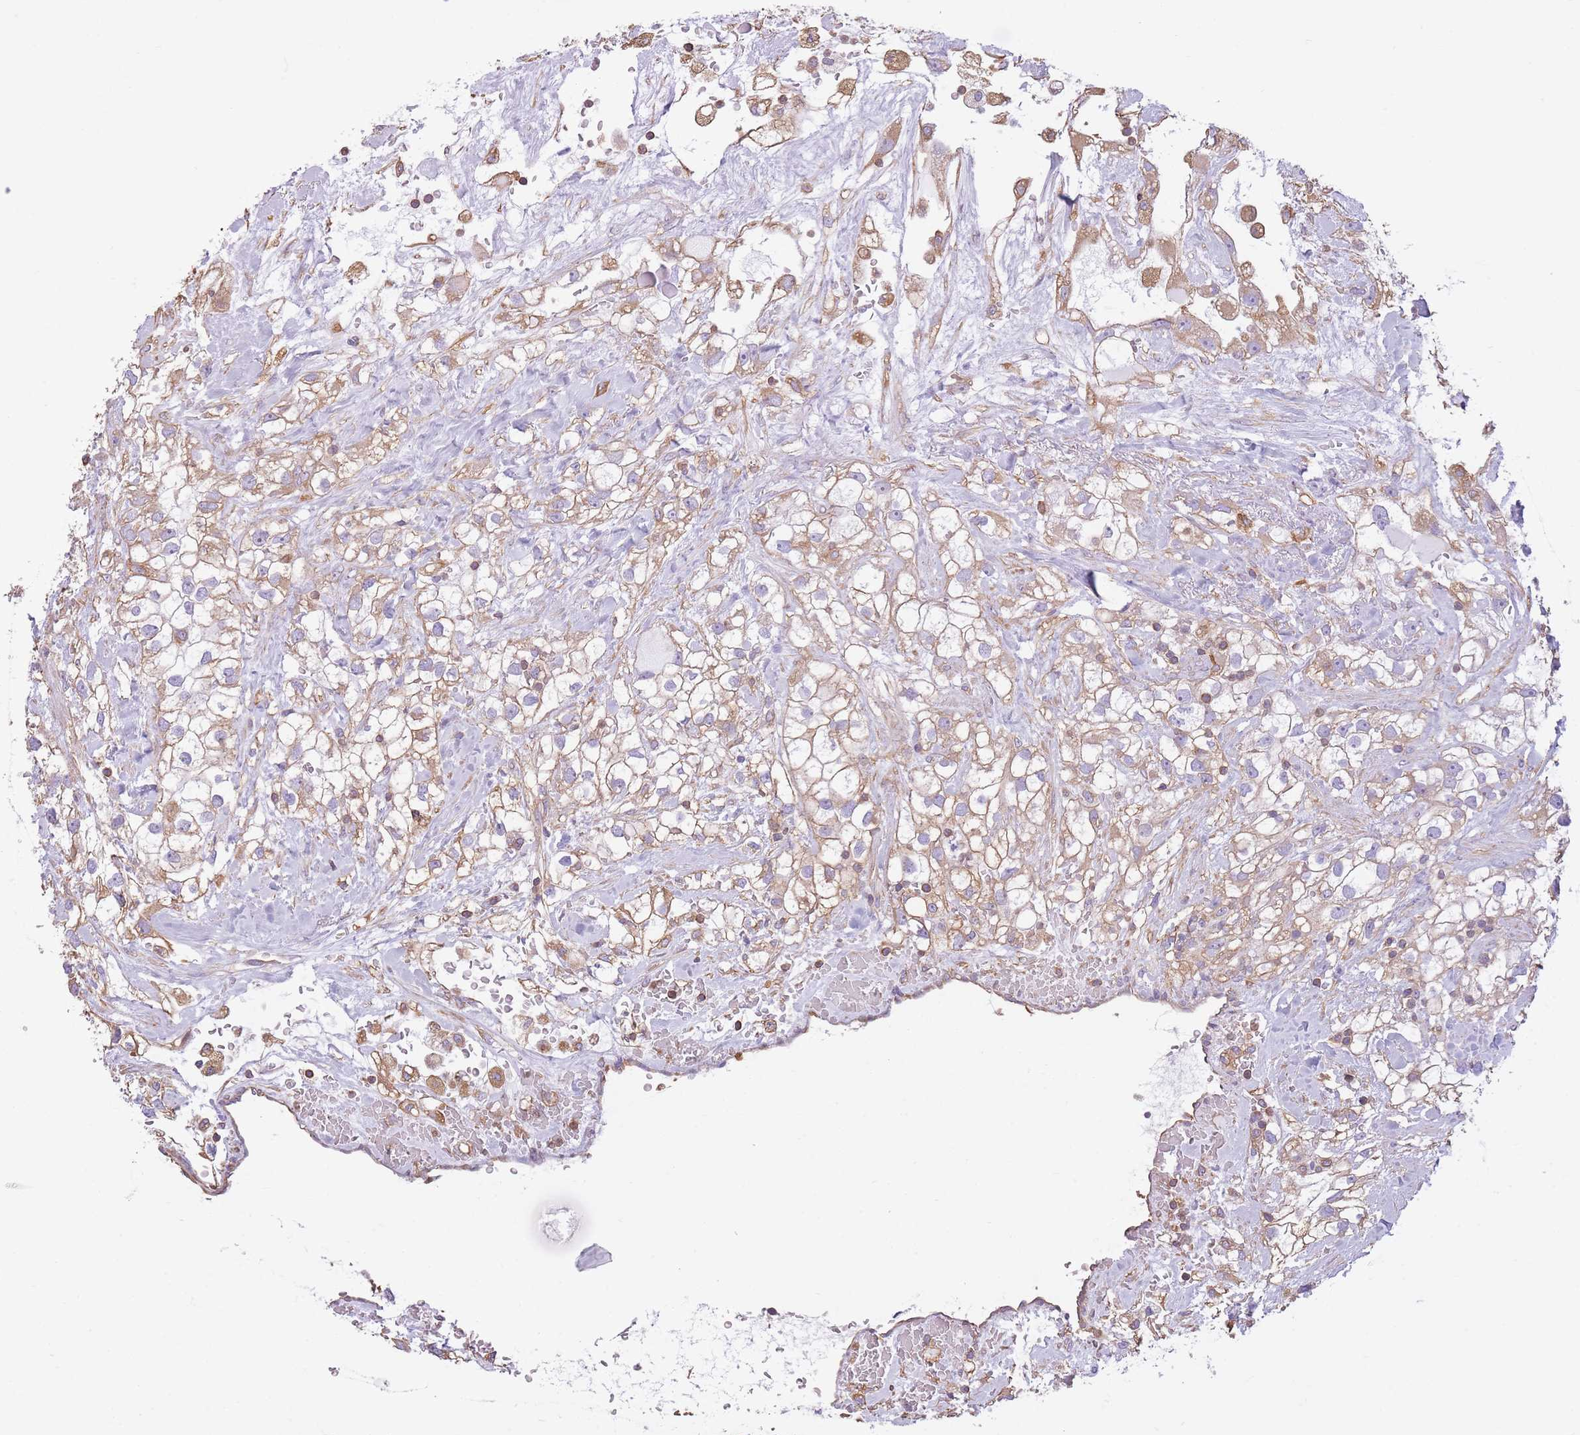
{"staining": {"intensity": "moderate", "quantity": "25%-75%", "location": "cytoplasmic/membranous"}, "tissue": "renal cancer", "cell_type": "Tumor cells", "image_type": "cancer", "snomed": [{"axis": "morphology", "description": "Adenocarcinoma, NOS"}, {"axis": "topography", "description": "Kidney"}], "caption": "The micrograph reveals a brown stain indicating the presence of a protein in the cytoplasmic/membranous of tumor cells in renal cancer. Nuclei are stained in blue.", "gene": "ADD1", "patient": {"sex": "male", "age": 59}}